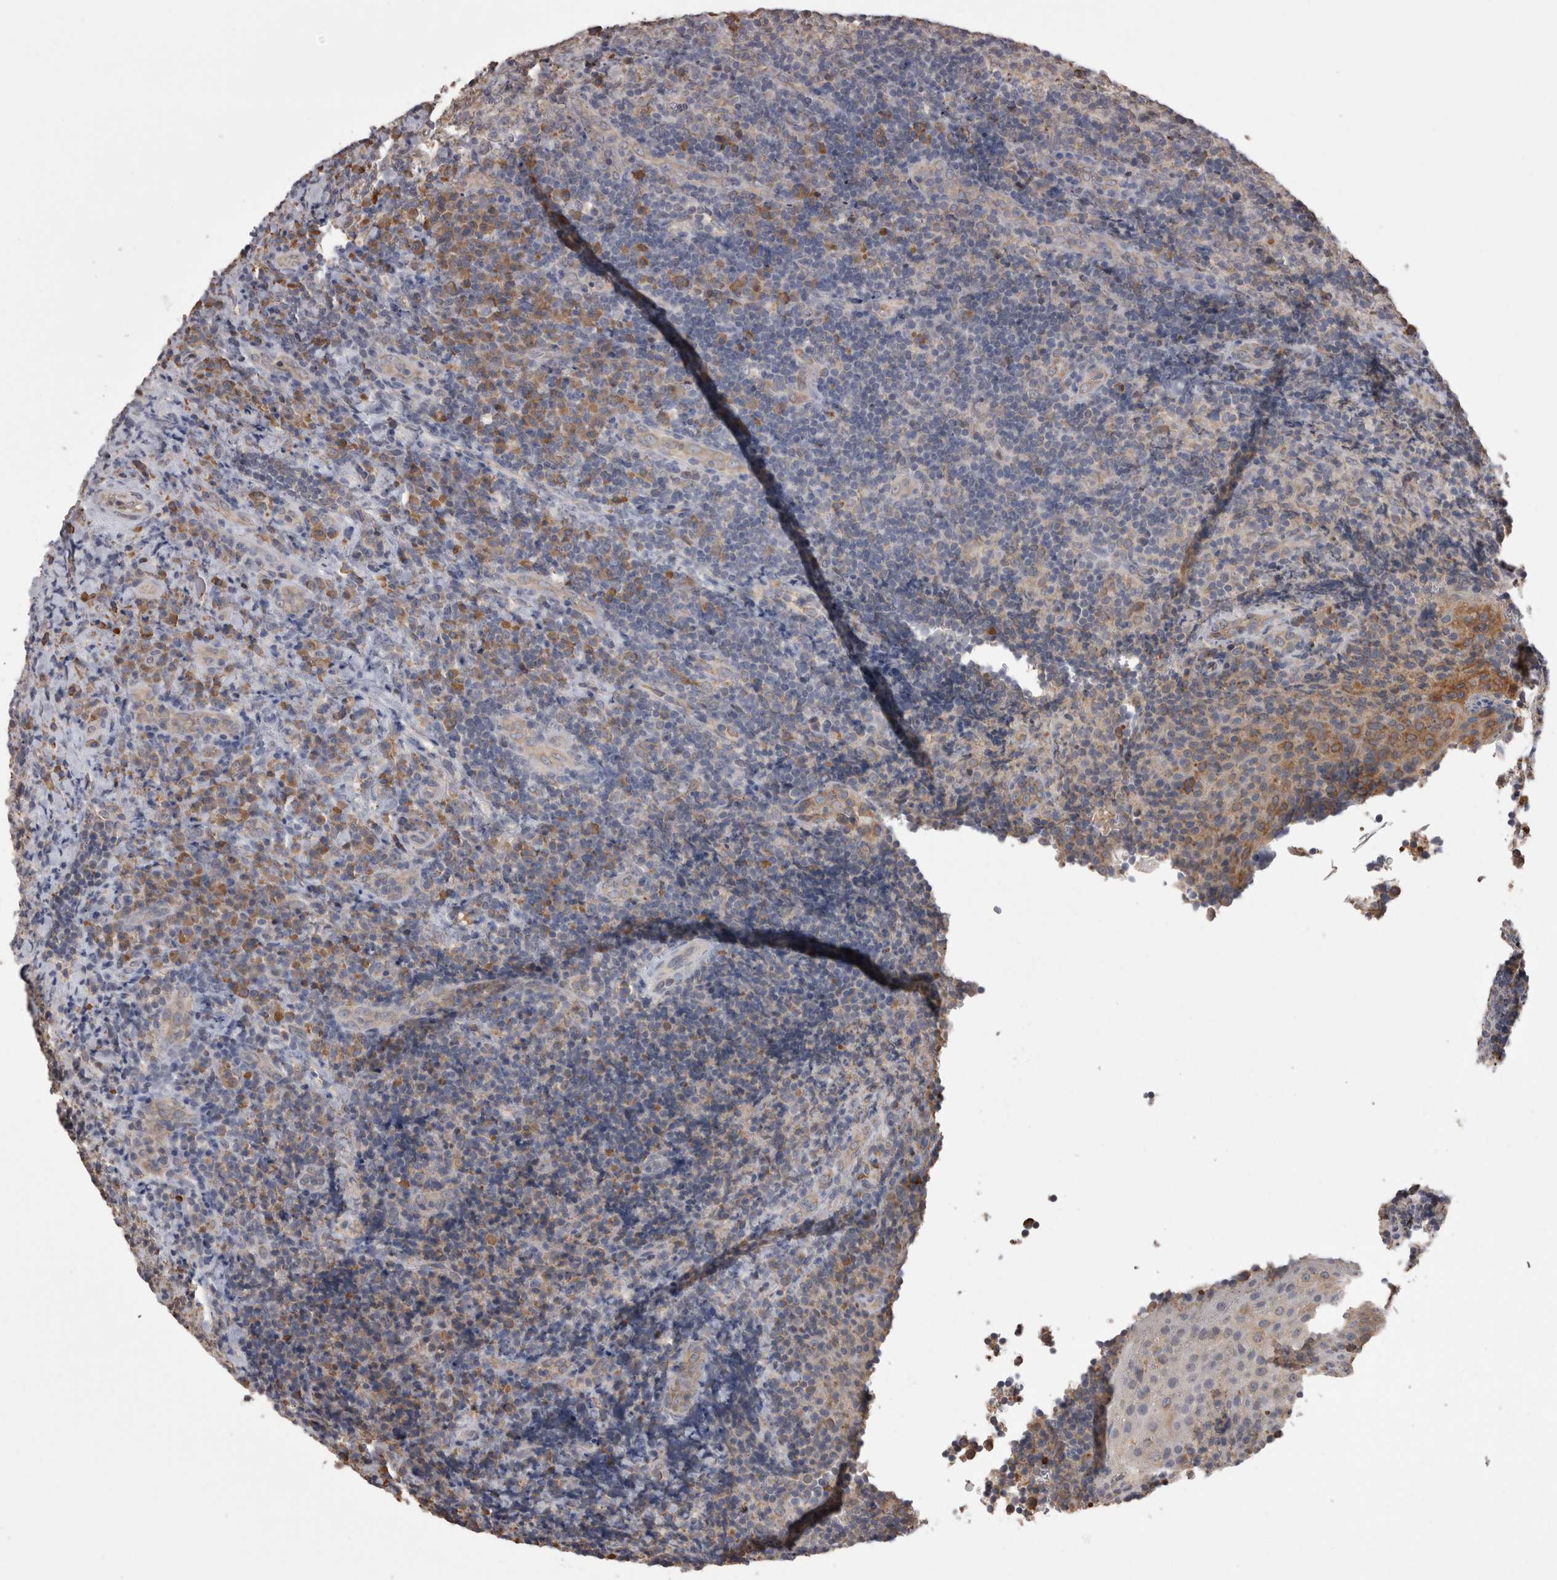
{"staining": {"intensity": "moderate", "quantity": "<25%", "location": "cytoplasmic/membranous"}, "tissue": "lymphoma", "cell_type": "Tumor cells", "image_type": "cancer", "snomed": [{"axis": "morphology", "description": "Malignant lymphoma, non-Hodgkin's type, High grade"}, {"axis": "topography", "description": "Tonsil"}], "caption": "About <25% of tumor cells in high-grade malignant lymphoma, non-Hodgkin's type demonstrate moderate cytoplasmic/membranous protein positivity as visualized by brown immunohistochemical staining.", "gene": "PON2", "patient": {"sex": "female", "age": 36}}